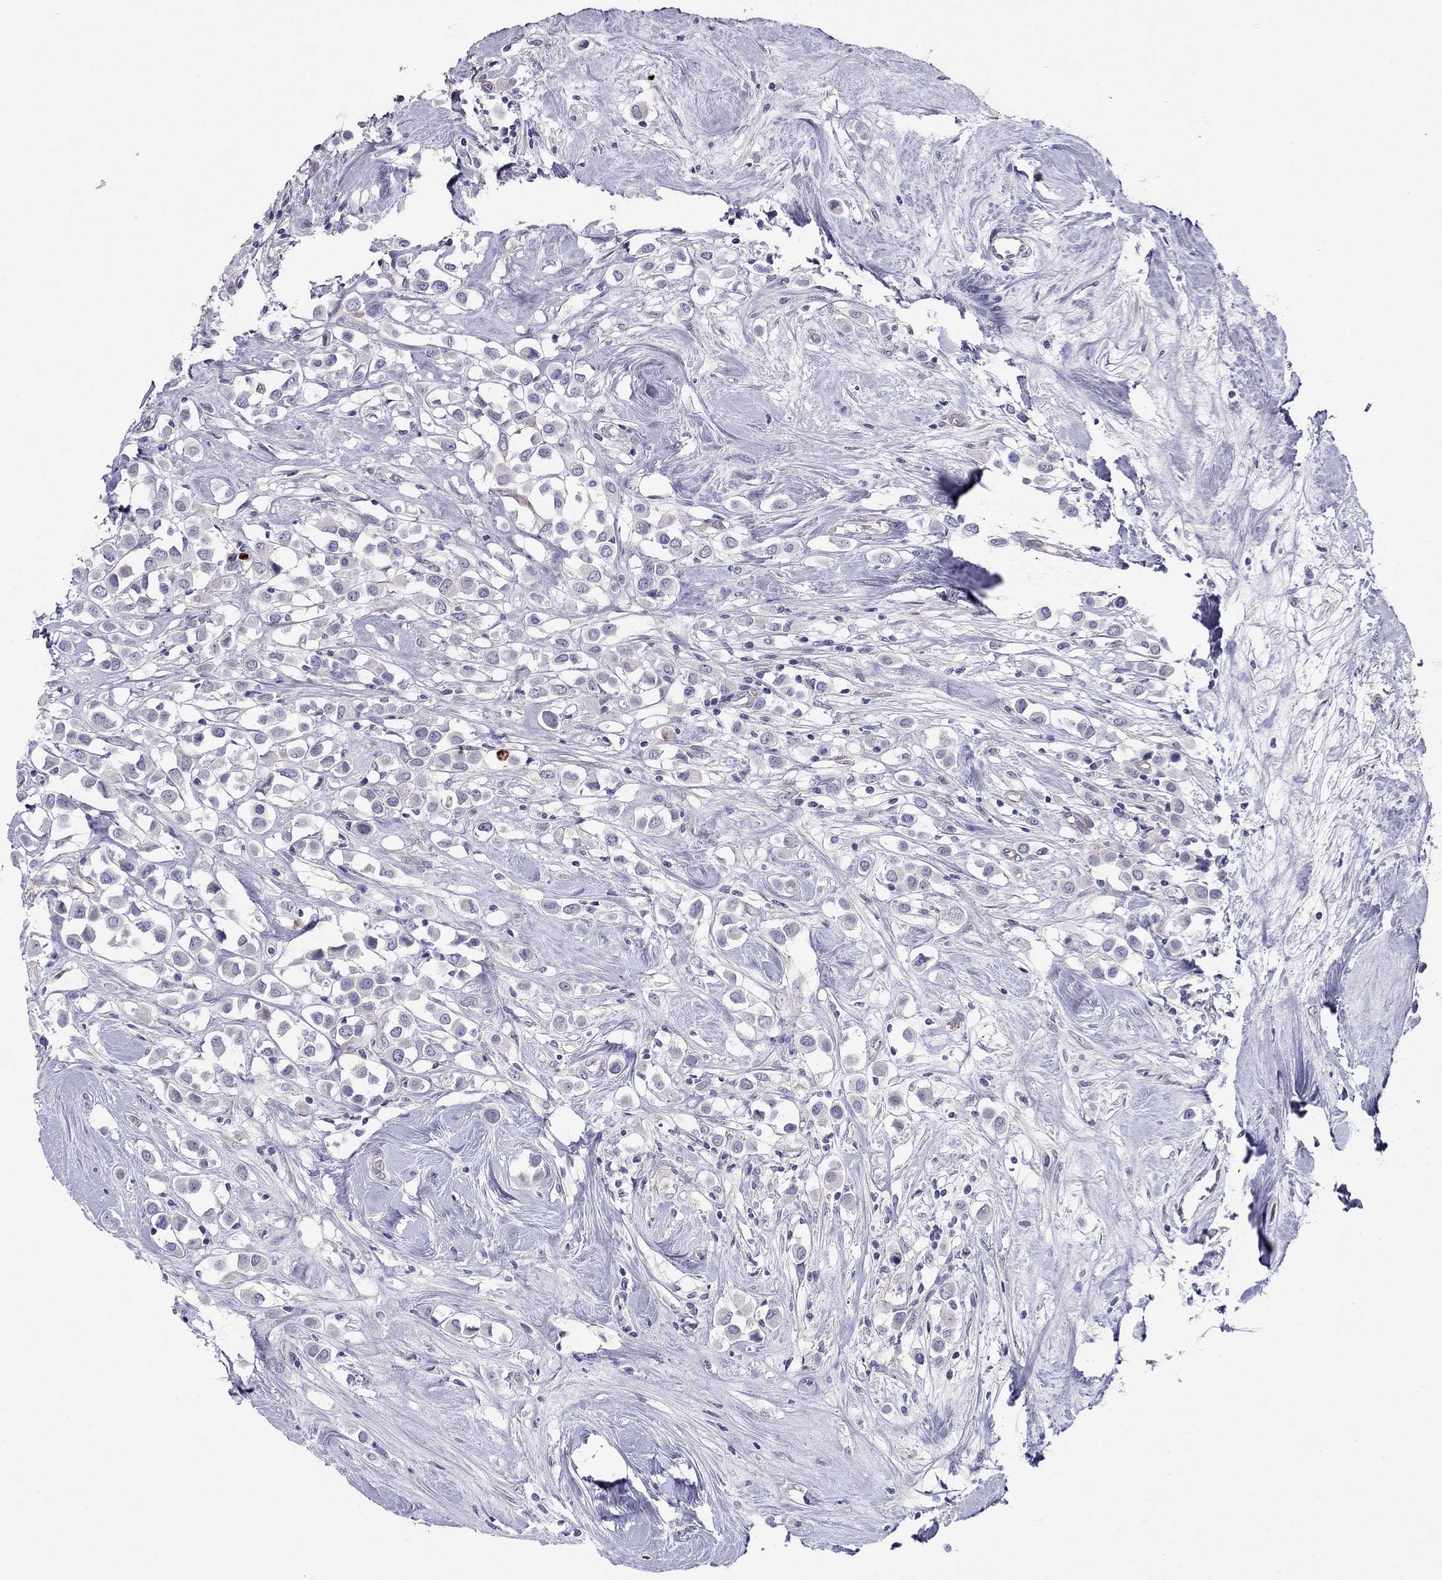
{"staining": {"intensity": "negative", "quantity": "none", "location": "none"}, "tissue": "breast cancer", "cell_type": "Tumor cells", "image_type": "cancer", "snomed": [{"axis": "morphology", "description": "Duct carcinoma"}, {"axis": "topography", "description": "Breast"}], "caption": "The histopathology image exhibits no significant positivity in tumor cells of breast infiltrating ductal carcinoma.", "gene": "SPINT4", "patient": {"sex": "female", "age": 61}}